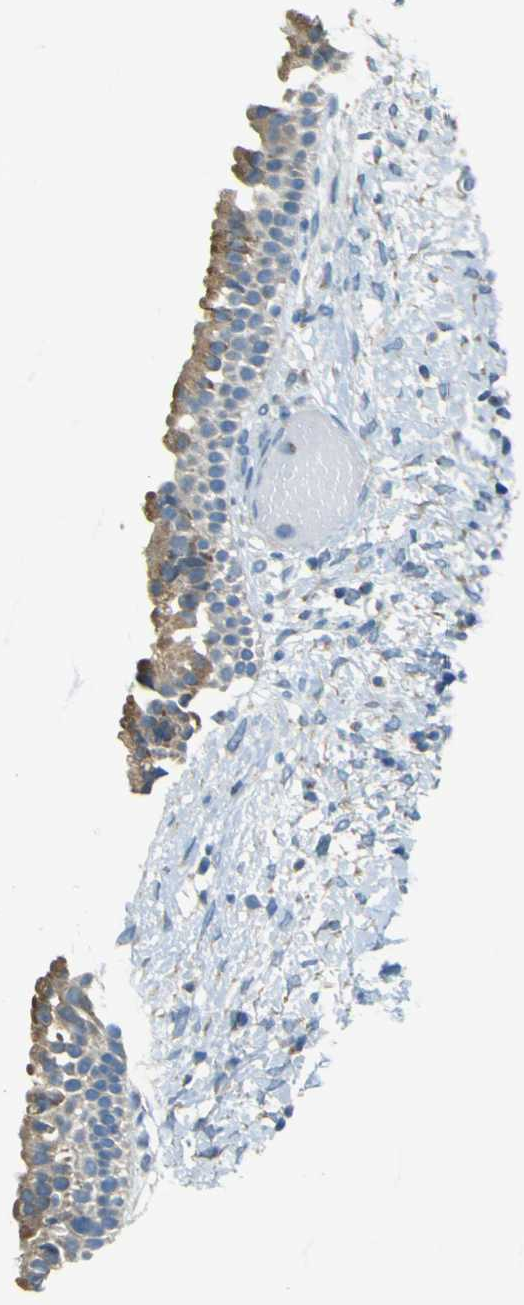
{"staining": {"intensity": "moderate", "quantity": ">75%", "location": "cytoplasmic/membranous"}, "tissue": "nasopharynx", "cell_type": "Respiratory epithelial cells", "image_type": "normal", "snomed": [{"axis": "morphology", "description": "Normal tissue, NOS"}, {"axis": "topography", "description": "Nasopharynx"}], "caption": "High-magnification brightfield microscopy of normal nasopharynx stained with DAB (3,3'-diaminobenzidine) (brown) and counterstained with hematoxylin (blue). respiratory epithelial cells exhibit moderate cytoplasmic/membranous positivity is seen in about>75% of cells.", "gene": "FKTN", "patient": {"sex": "male", "age": 22}}